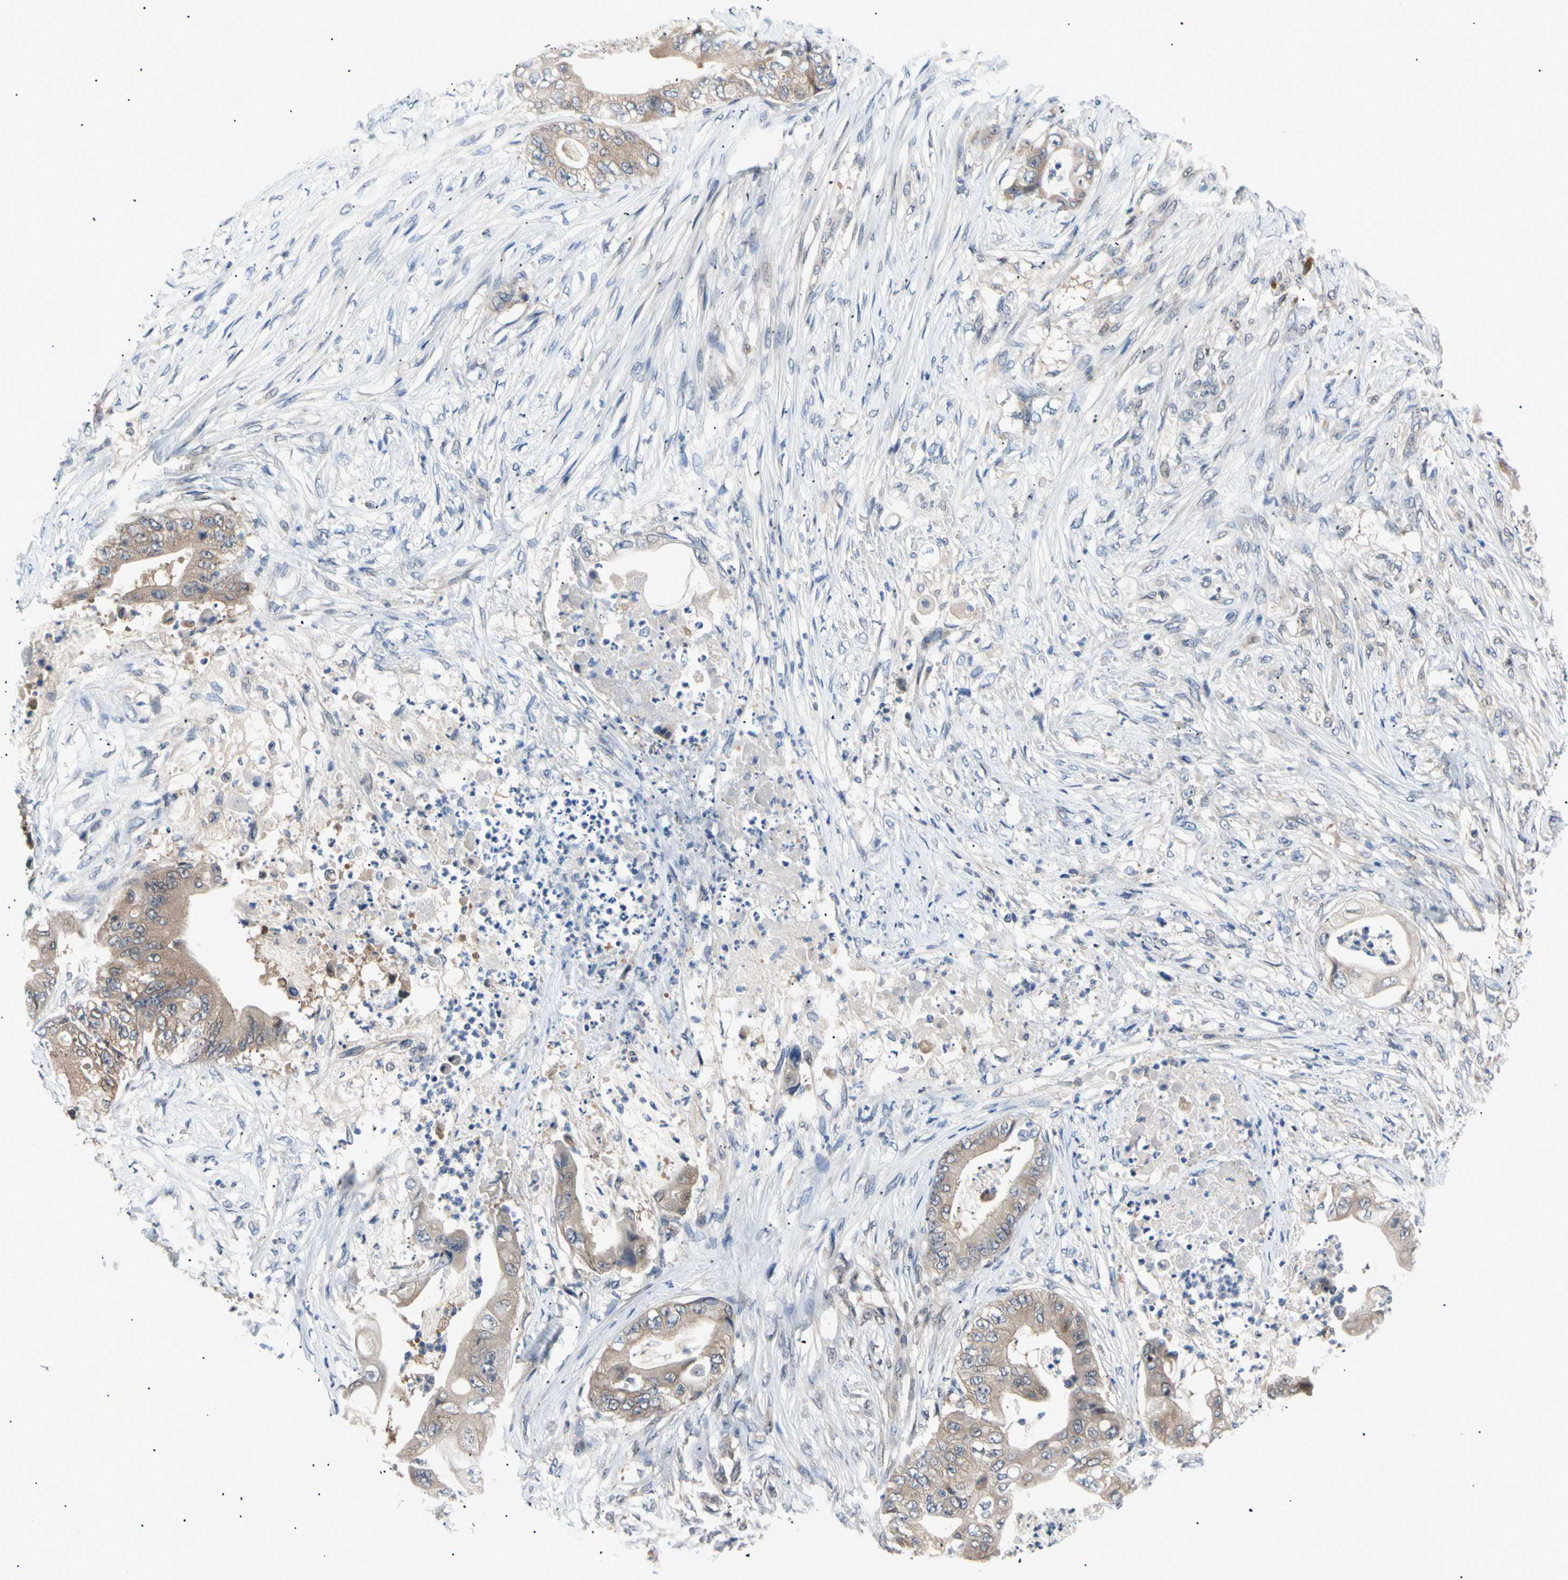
{"staining": {"intensity": "weak", "quantity": ">75%", "location": "cytoplasmic/membranous"}, "tissue": "stomach cancer", "cell_type": "Tumor cells", "image_type": "cancer", "snomed": [{"axis": "morphology", "description": "Adenocarcinoma, NOS"}, {"axis": "topography", "description": "Stomach"}], "caption": "Protein analysis of adenocarcinoma (stomach) tissue reveals weak cytoplasmic/membranous staining in approximately >75% of tumor cells.", "gene": "SEC23B", "patient": {"sex": "female", "age": 73}}